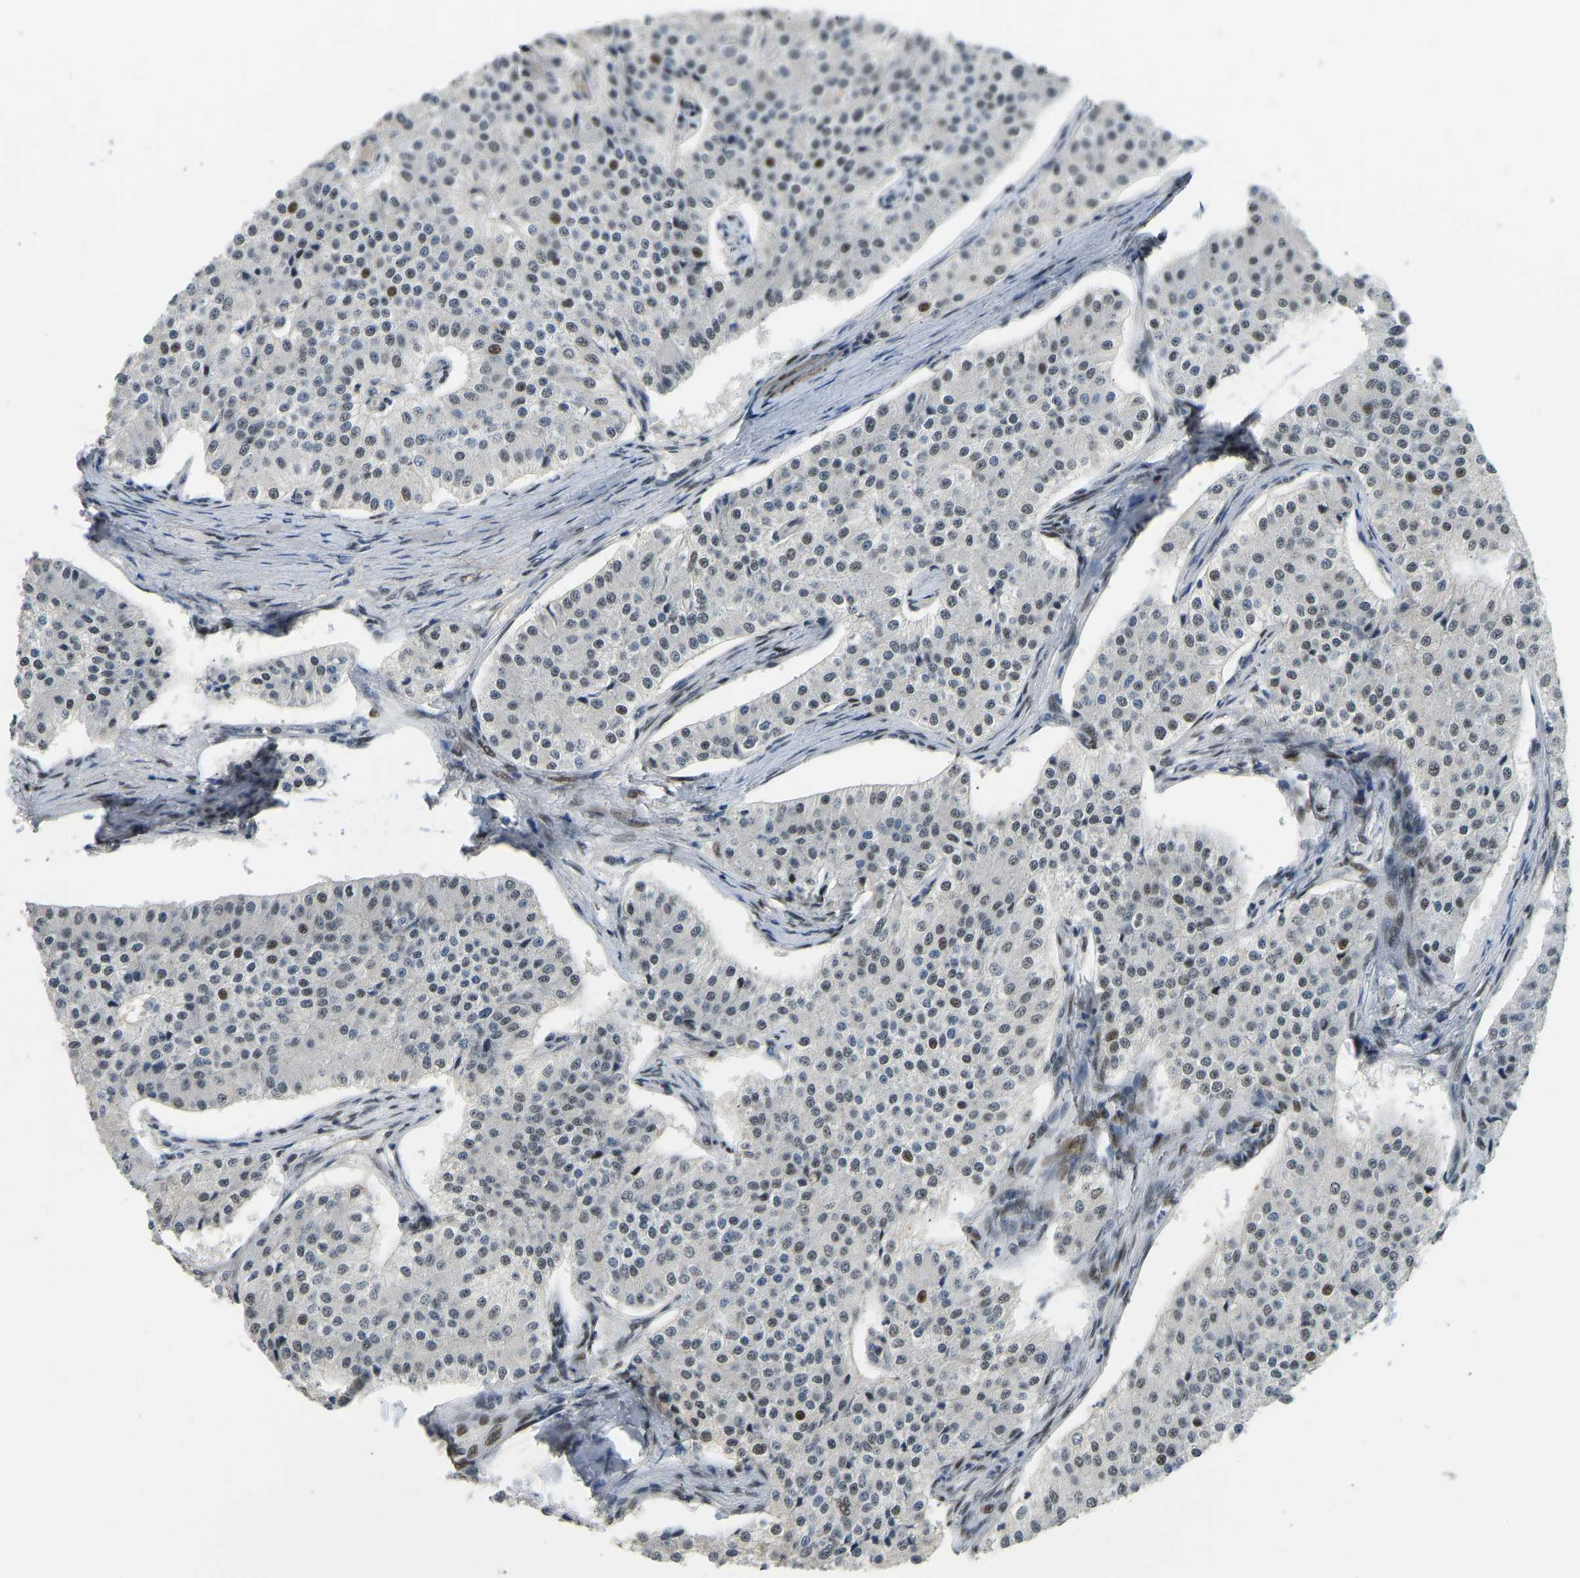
{"staining": {"intensity": "moderate", "quantity": "<25%", "location": "nuclear"}, "tissue": "carcinoid", "cell_type": "Tumor cells", "image_type": "cancer", "snomed": [{"axis": "morphology", "description": "Carcinoid, malignant, NOS"}, {"axis": "topography", "description": "Colon"}], "caption": "Protein analysis of carcinoid tissue exhibits moderate nuclear positivity in approximately <25% of tumor cells. The protein of interest is shown in brown color, while the nuclei are stained blue.", "gene": "FOXK1", "patient": {"sex": "female", "age": 52}}